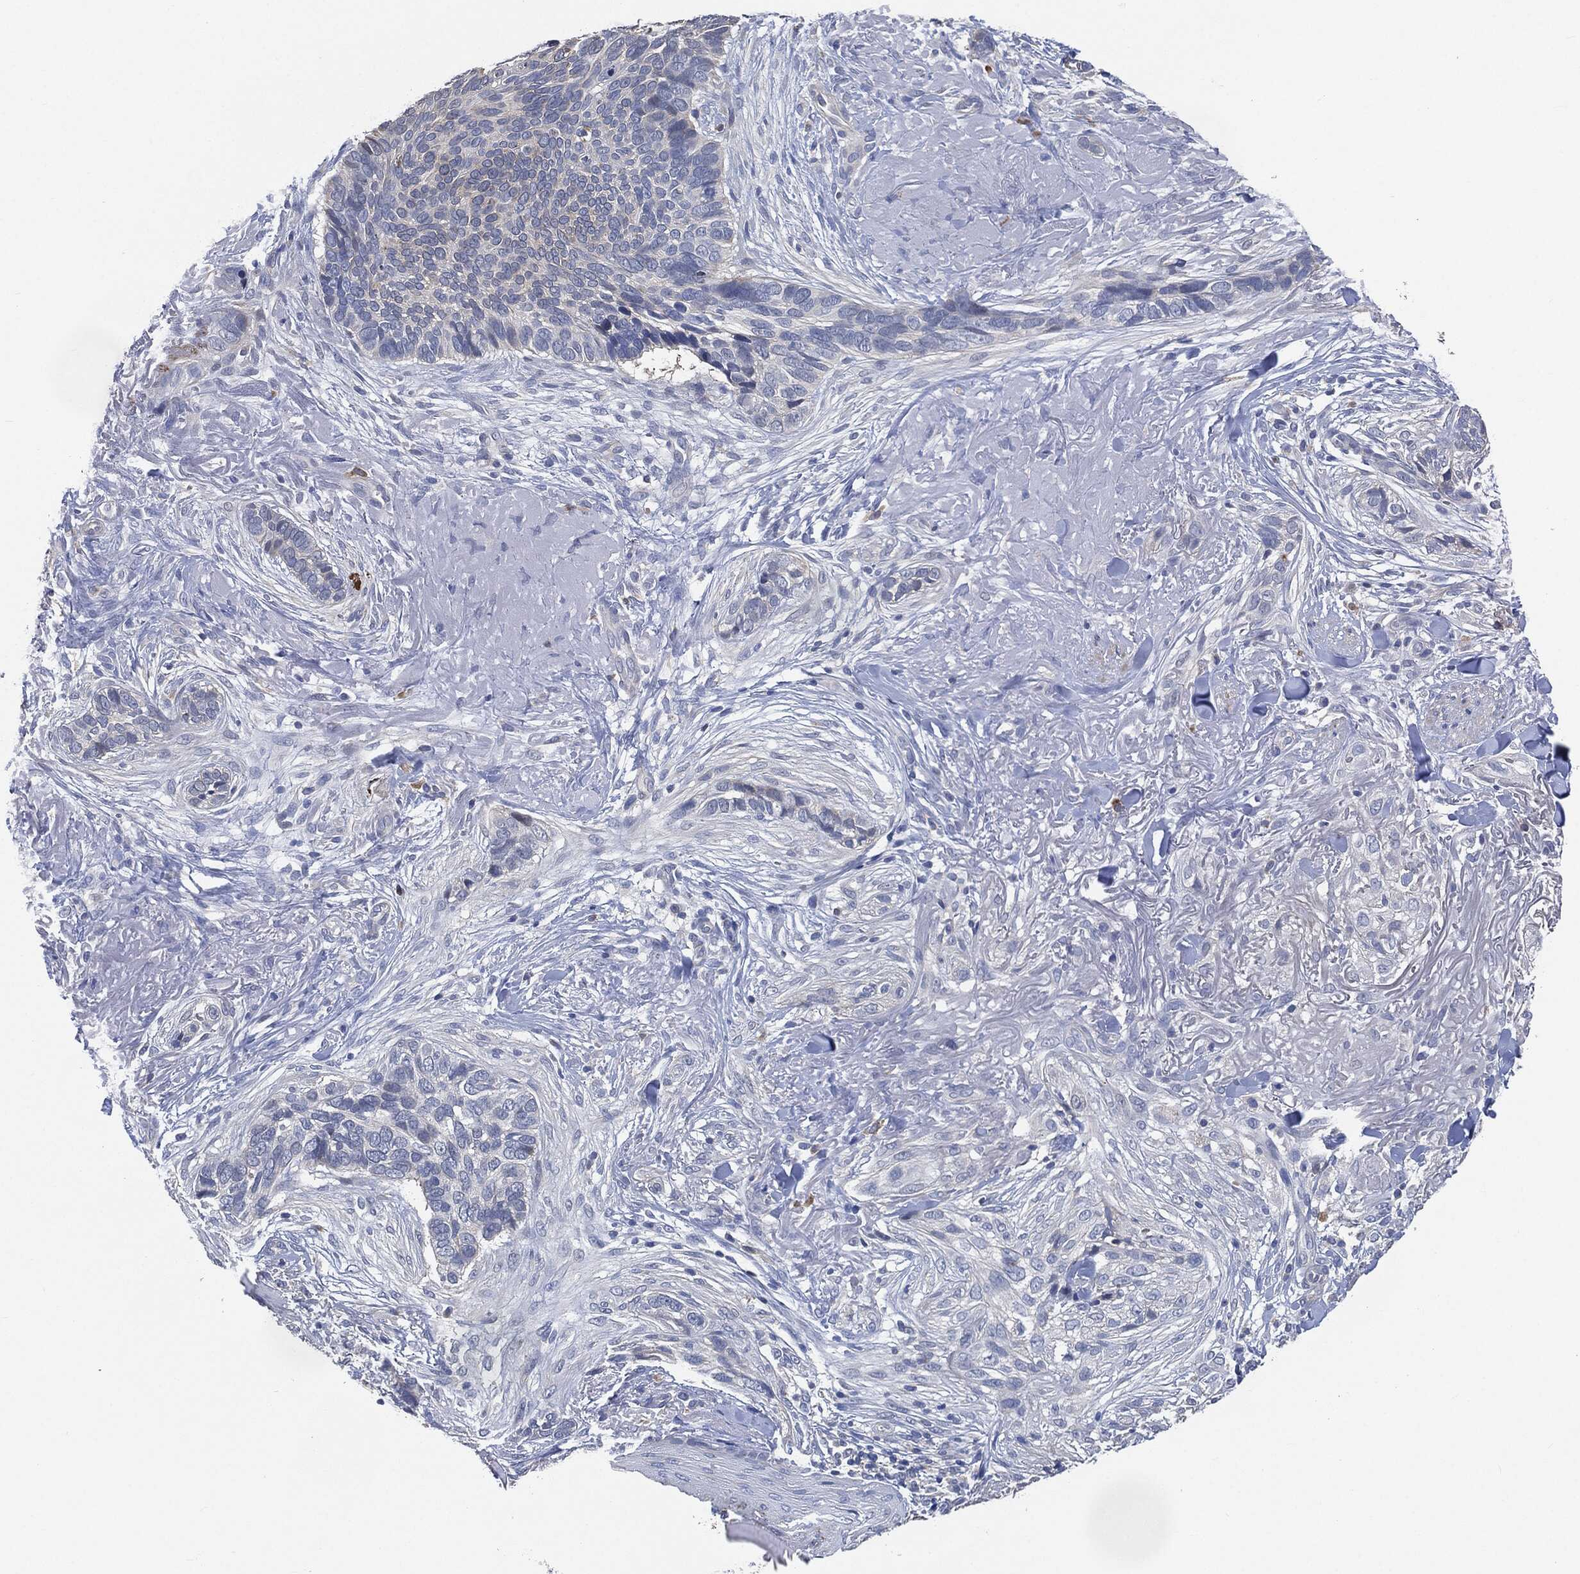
{"staining": {"intensity": "negative", "quantity": "none", "location": "none"}, "tissue": "skin cancer", "cell_type": "Tumor cells", "image_type": "cancer", "snomed": [{"axis": "morphology", "description": "Basal cell carcinoma"}, {"axis": "topography", "description": "Skin"}], "caption": "An IHC micrograph of skin cancer (basal cell carcinoma) is shown. There is no staining in tumor cells of skin cancer (basal cell carcinoma). (Brightfield microscopy of DAB immunohistochemistry at high magnification).", "gene": "VSIG4", "patient": {"sex": "male", "age": 91}}